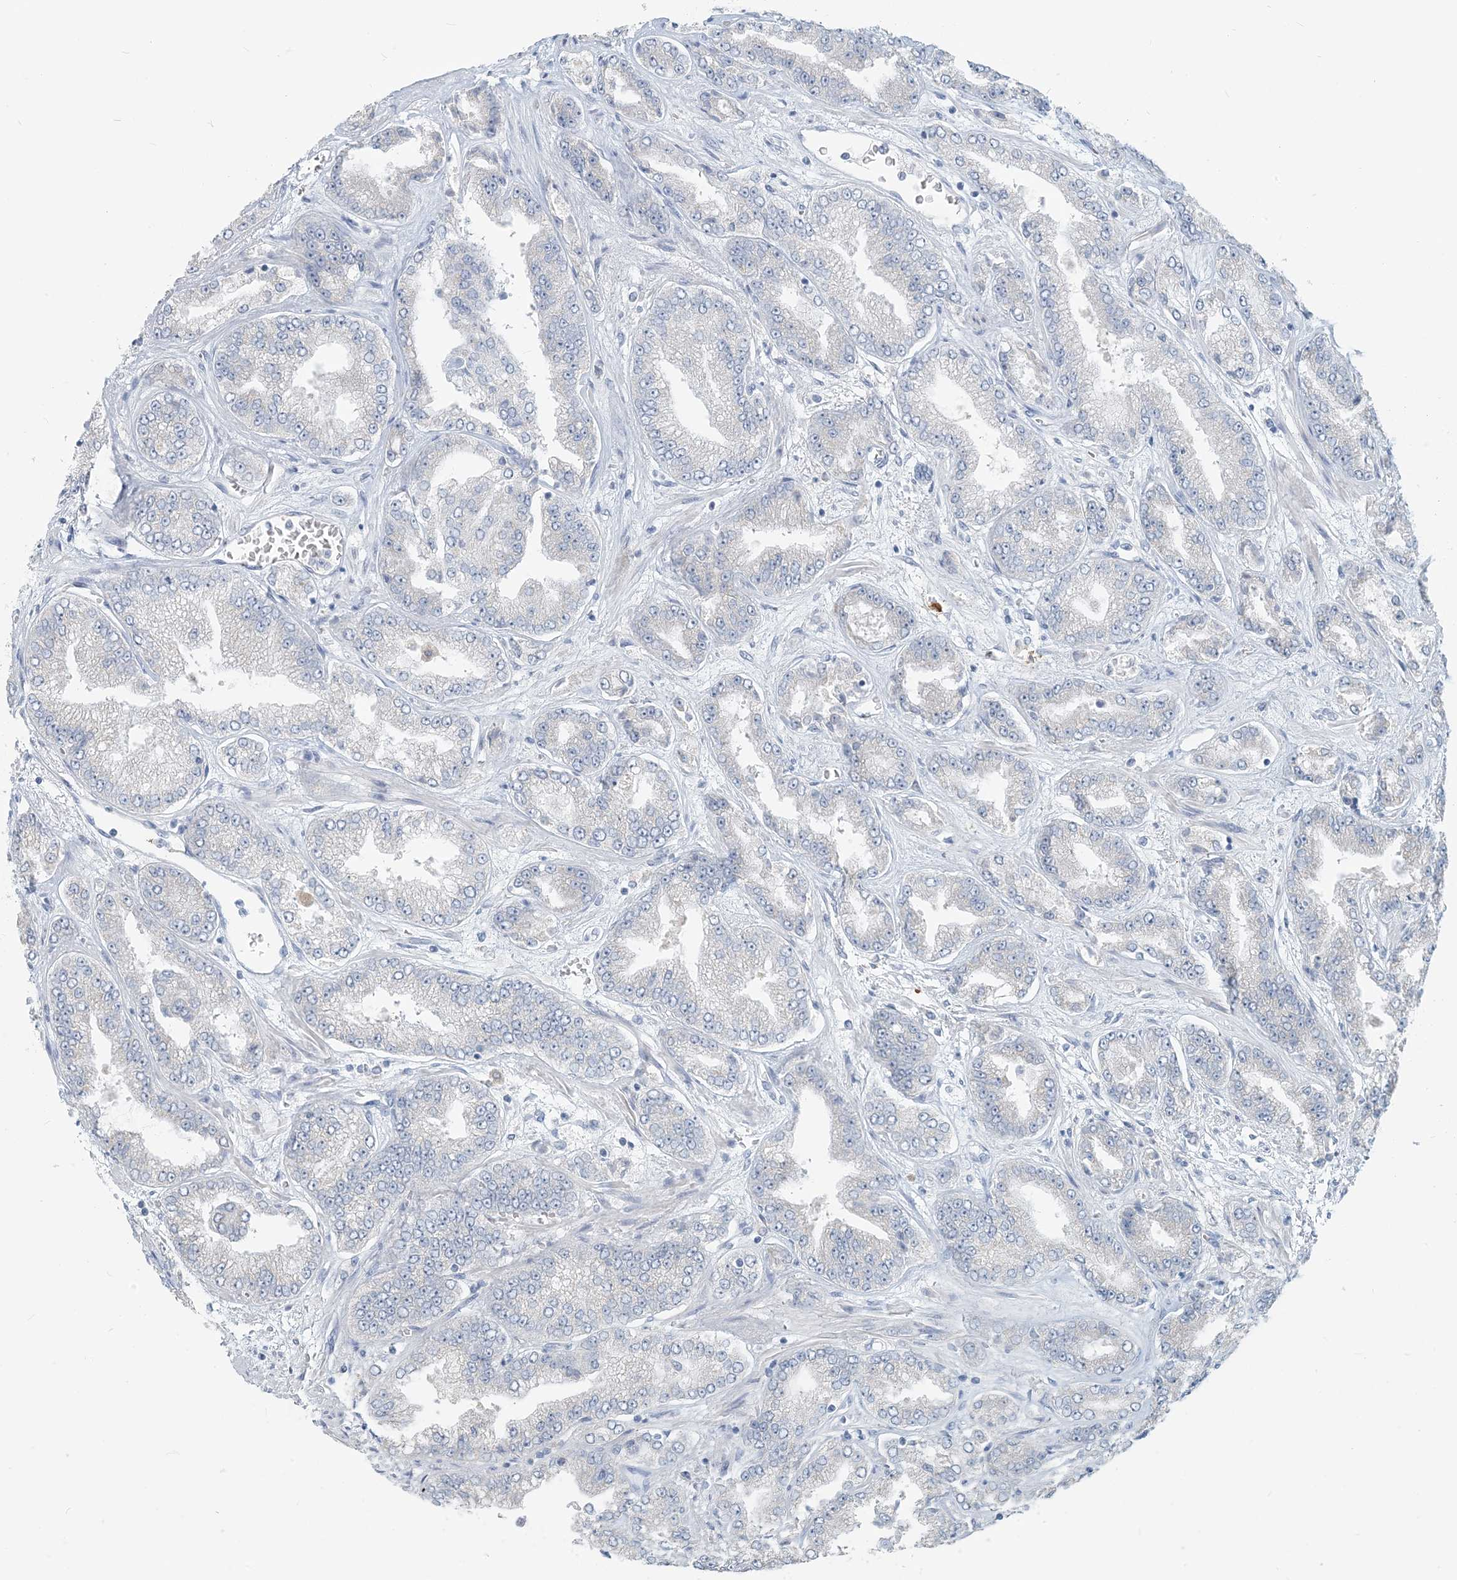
{"staining": {"intensity": "negative", "quantity": "none", "location": "none"}, "tissue": "prostate cancer", "cell_type": "Tumor cells", "image_type": "cancer", "snomed": [{"axis": "morphology", "description": "Adenocarcinoma, High grade"}, {"axis": "topography", "description": "Prostate"}], "caption": "Prostate high-grade adenocarcinoma was stained to show a protein in brown. There is no significant positivity in tumor cells.", "gene": "SCML1", "patient": {"sex": "male", "age": 71}}